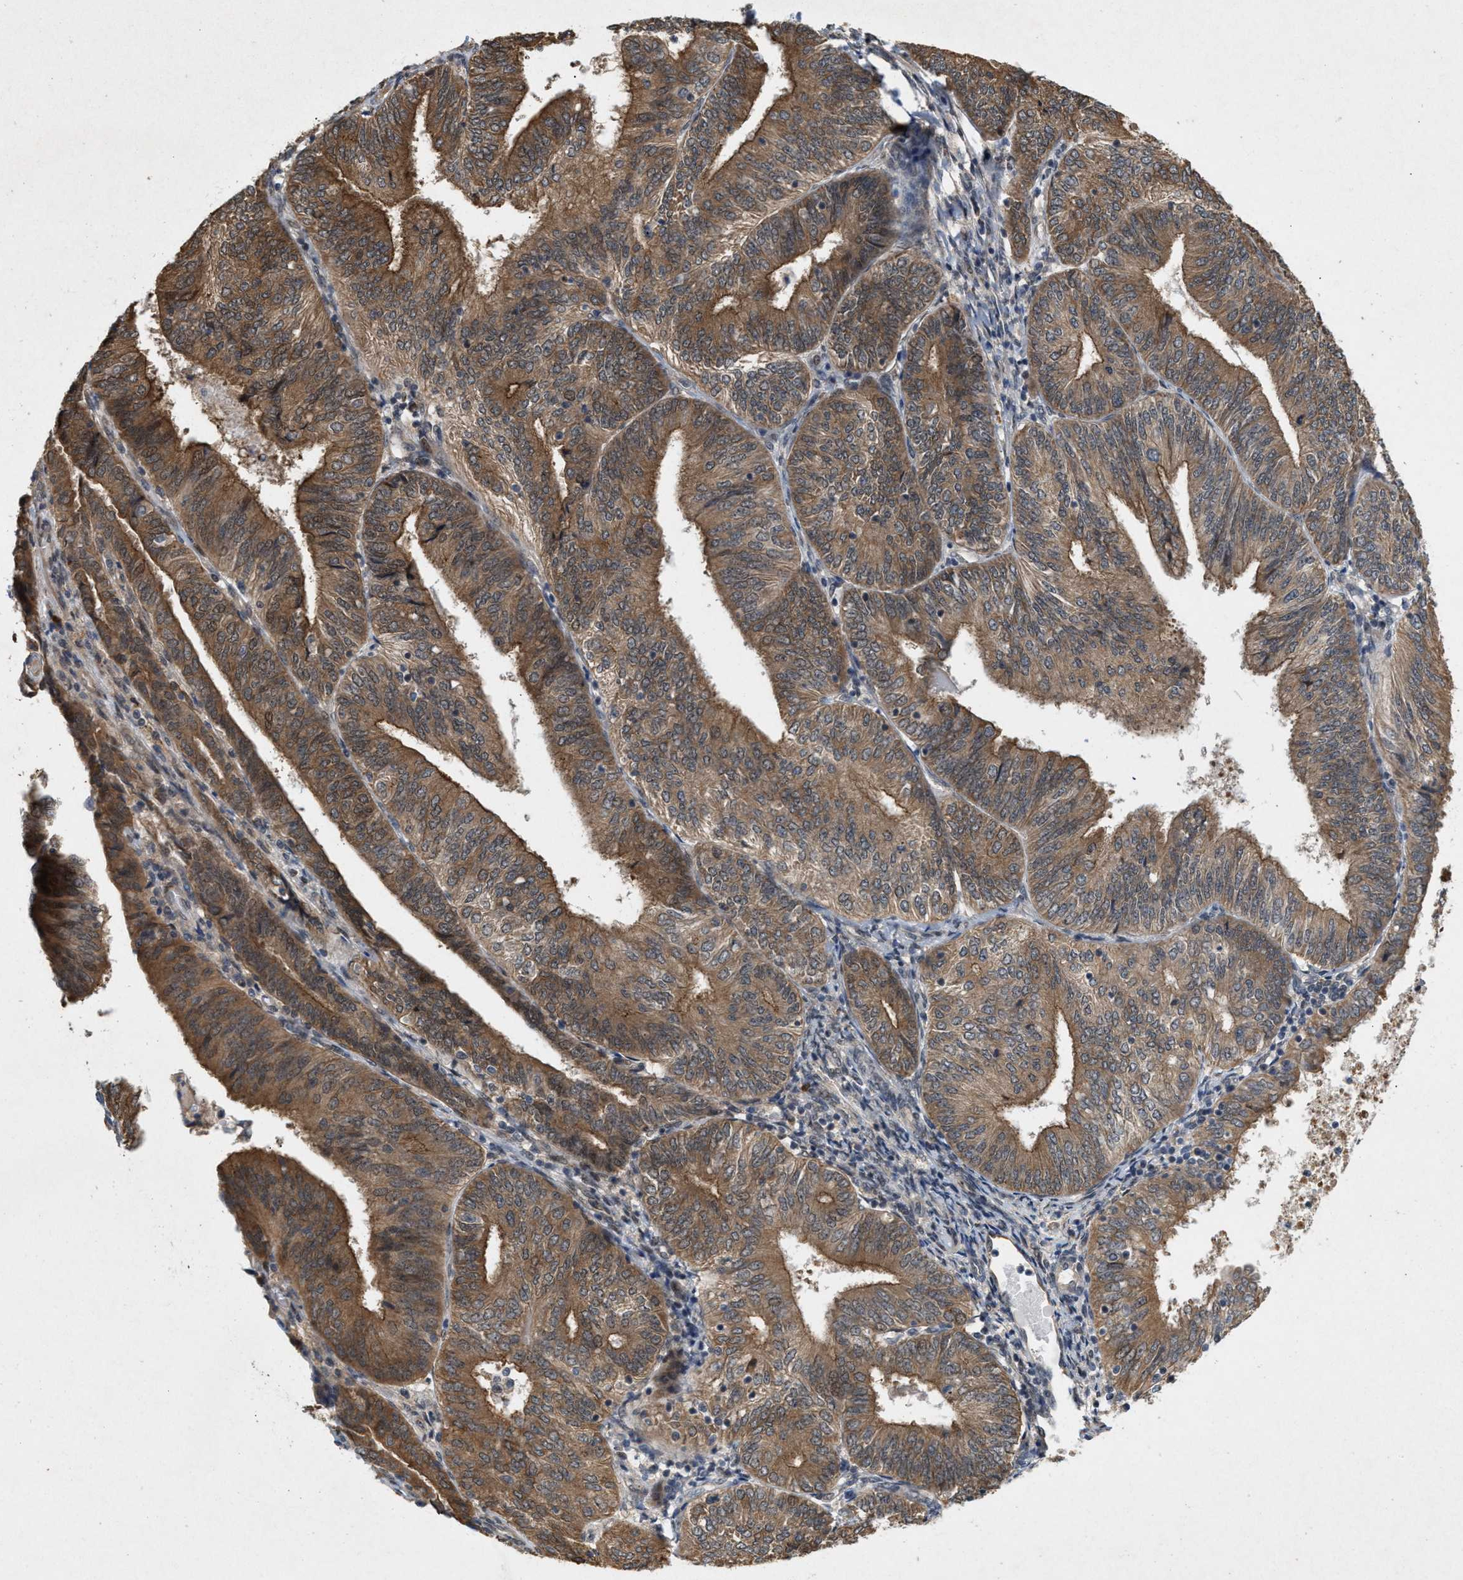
{"staining": {"intensity": "moderate", "quantity": ">75%", "location": "cytoplasmic/membranous"}, "tissue": "endometrial cancer", "cell_type": "Tumor cells", "image_type": "cancer", "snomed": [{"axis": "morphology", "description": "Adenocarcinoma, NOS"}, {"axis": "topography", "description": "Endometrium"}], "caption": "Protein staining displays moderate cytoplasmic/membranous expression in approximately >75% of tumor cells in adenocarcinoma (endometrial). The staining is performed using DAB (3,3'-diaminobenzidine) brown chromogen to label protein expression. The nuclei are counter-stained blue using hematoxylin.", "gene": "MFSD6", "patient": {"sex": "female", "age": 58}}